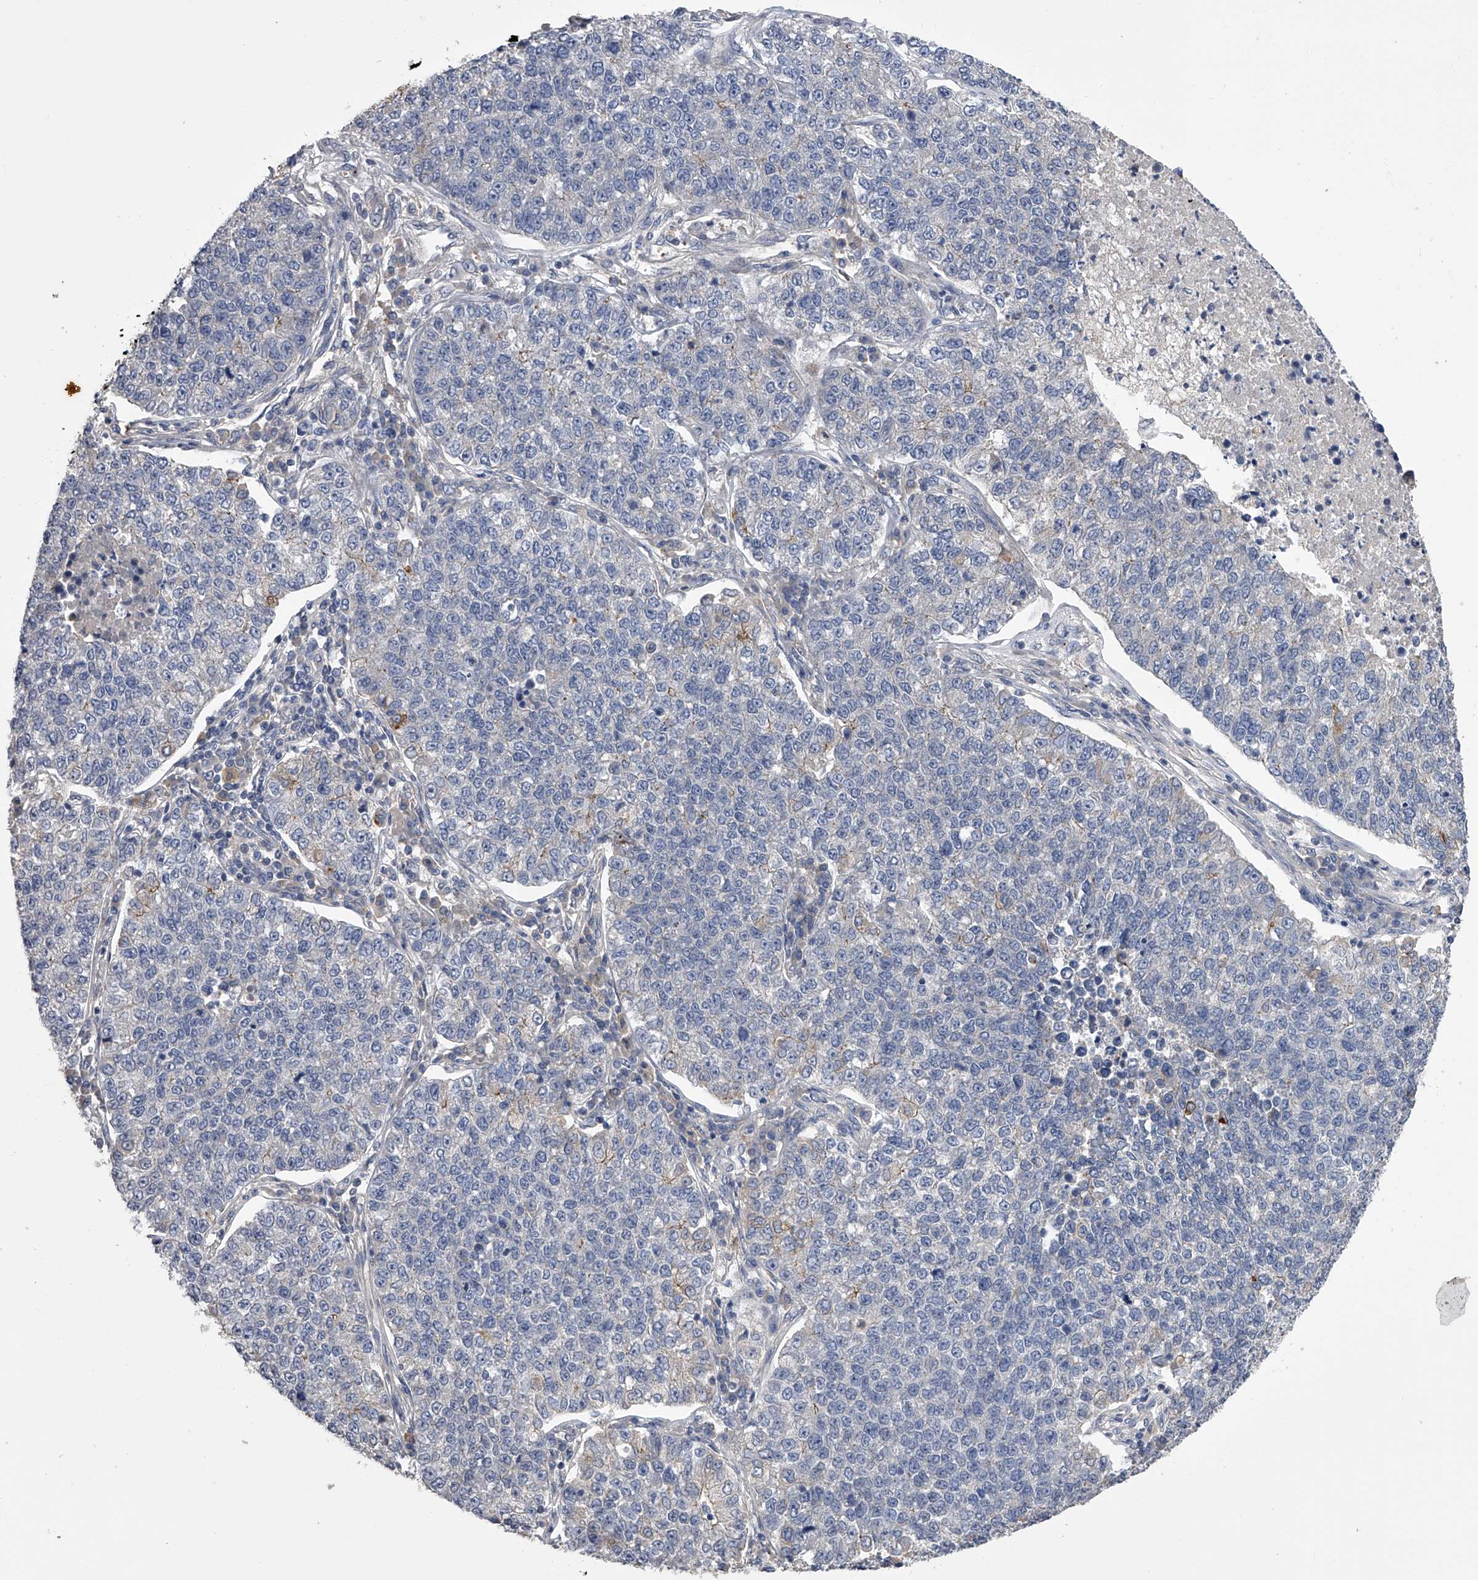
{"staining": {"intensity": "negative", "quantity": "none", "location": "none"}, "tissue": "lung cancer", "cell_type": "Tumor cells", "image_type": "cancer", "snomed": [{"axis": "morphology", "description": "Adenocarcinoma, NOS"}, {"axis": "topography", "description": "Lung"}], "caption": "There is no significant staining in tumor cells of lung adenocarcinoma.", "gene": "ZNF343", "patient": {"sex": "male", "age": 49}}